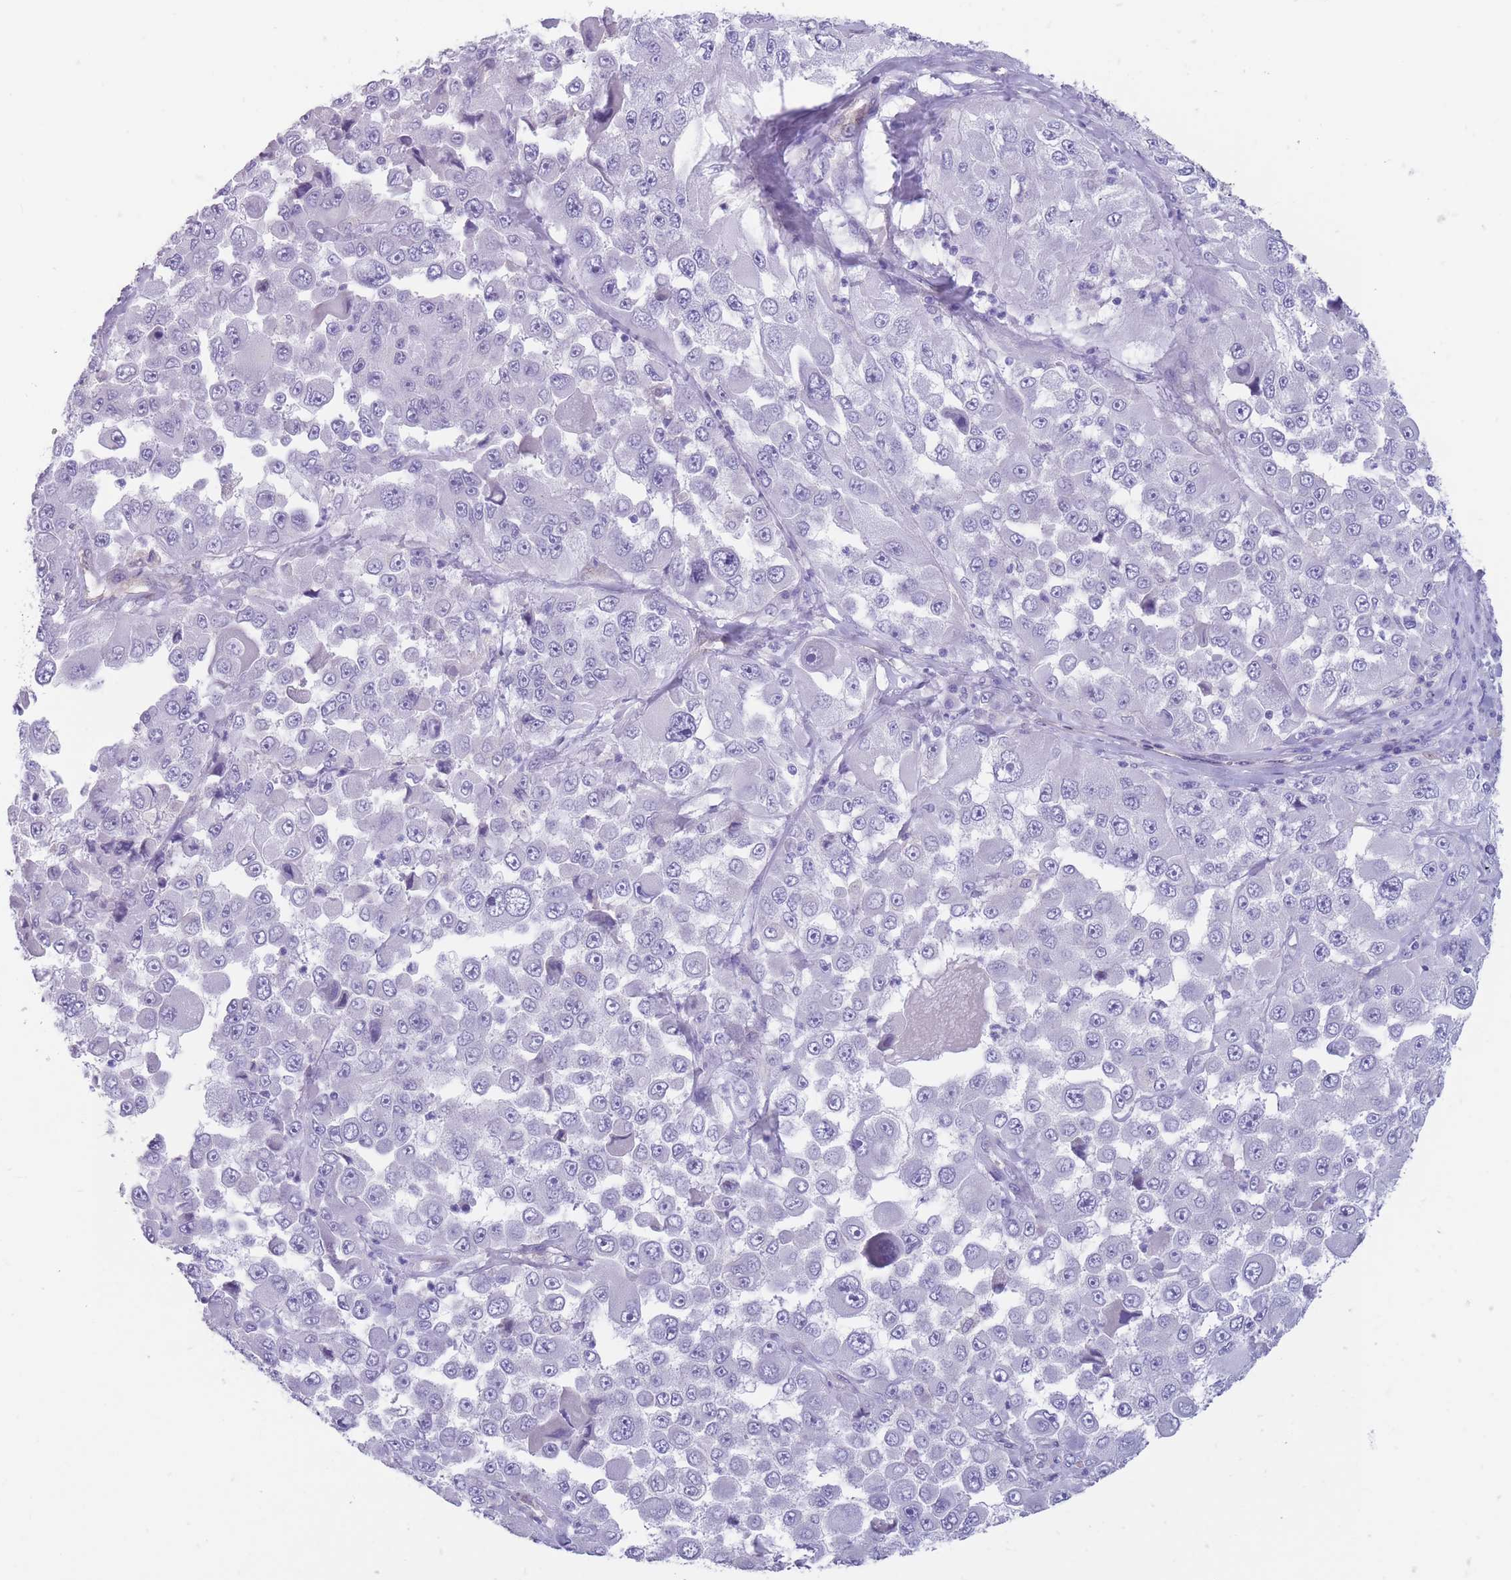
{"staining": {"intensity": "negative", "quantity": "none", "location": "none"}, "tissue": "melanoma", "cell_type": "Tumor cells", "image_type": "cancer", "snomed": [{"axis": "morphology", "description": "Malignant melanoma, Metastatic site"}, {"axis": "topography", "description": "Lymph node"}], "caption": "There is no significant staining in tumor cells of malignant melanoma (metastatic site).", "gene": "DPYD", "patient": {"sex": "male", "age": 62}}